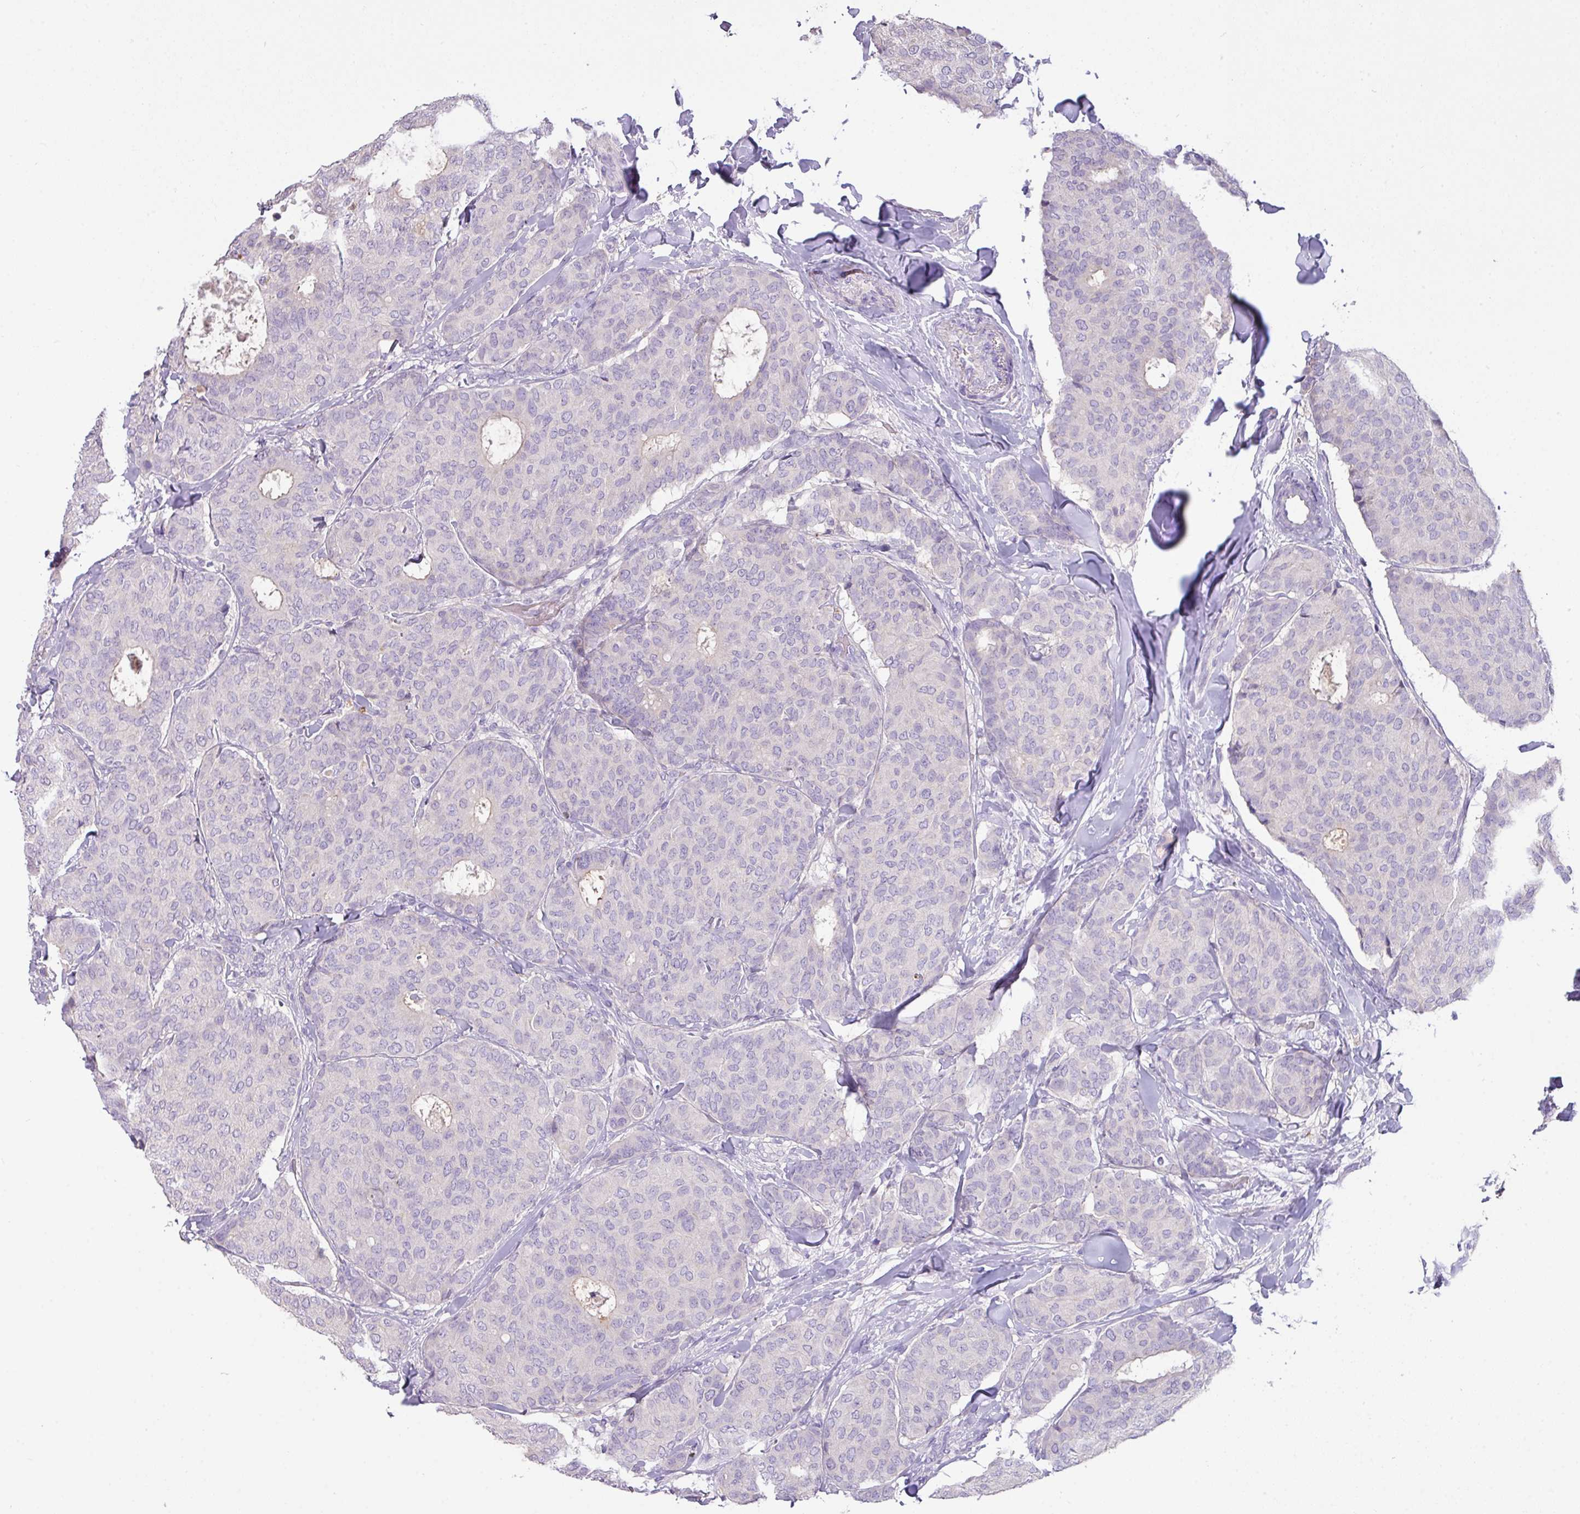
{"staining": {"intensity": "negative", "quantity": "none", "location": "none"}, "tissue": "breast cancer", "cell_type": "Tumor cells", "image_type": "cancer", "snomed": [{"axis": "morphology", "description": "Duct carcinoma"}, {"axis": "topography", "description": "Breast"}], "caption": "An image of human breast intraductal carcinoma is negative for staining in tumor cells.", "gene": "OR6C6", "patient": {"sex": "female", "age": 75}}